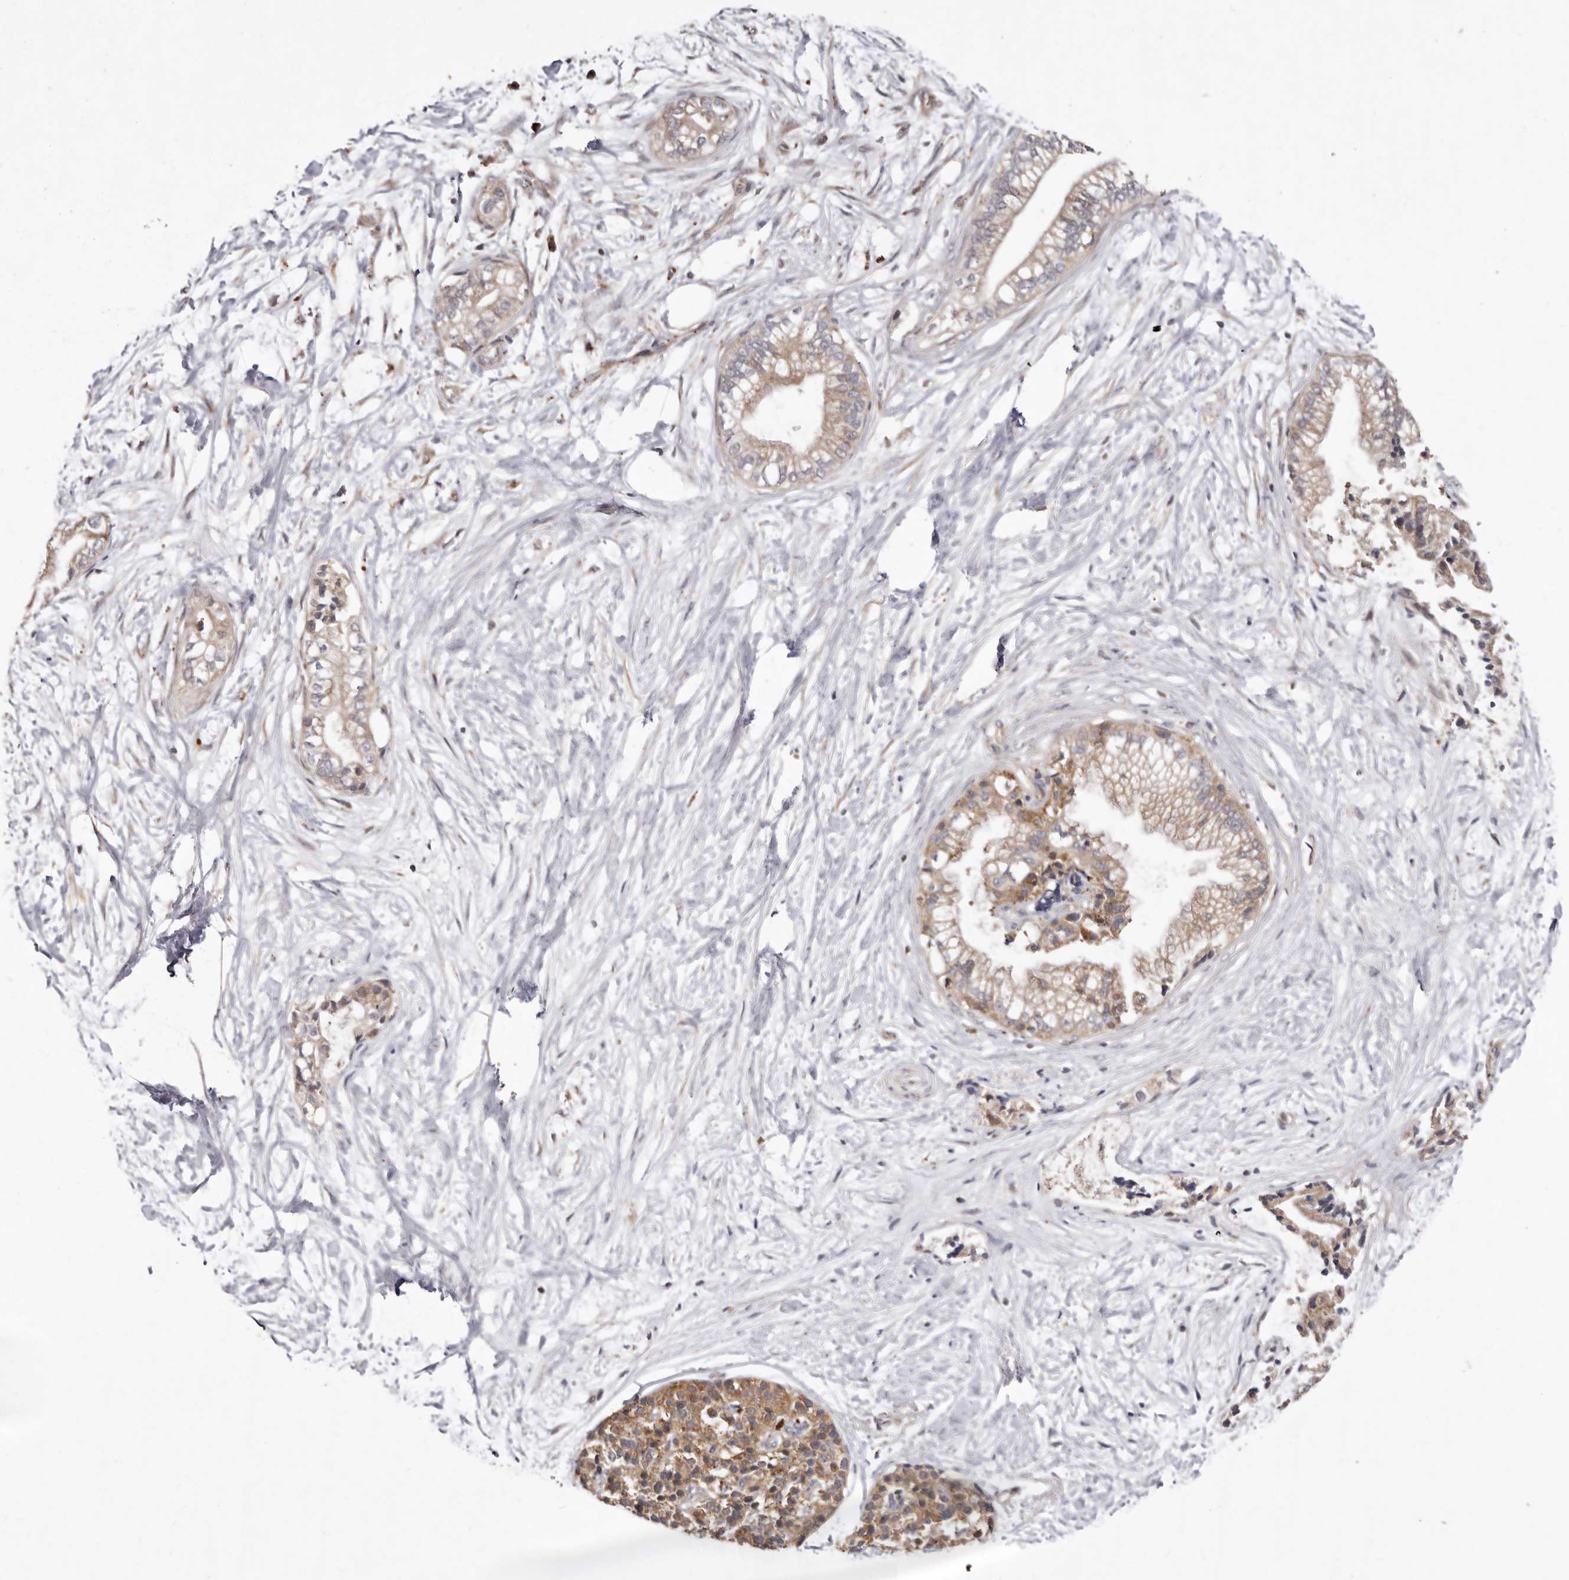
{"staining": {"intensity": "weak", "quantity": ">75%", "location": "cytoplasmic/membranous"}, "tissue": "pancreatic cancer", "cell_type": "Tumor cells", "image_type": "cancer", "snomed": [{"axis": "morphology", "description": "Adenocarcinoma, NOS"}, {"axis": "topography", "description": "Pancreas"}], "caption": "About >75% of tumor cells in pancreatic cancer (adenocarcinoma) display weak cytoplasmic/membranous protein positivity as visualized by brown immunohistochemical staining.", "gene": "GOT1L1", "patient": {"sex": "male", "age": 68}}